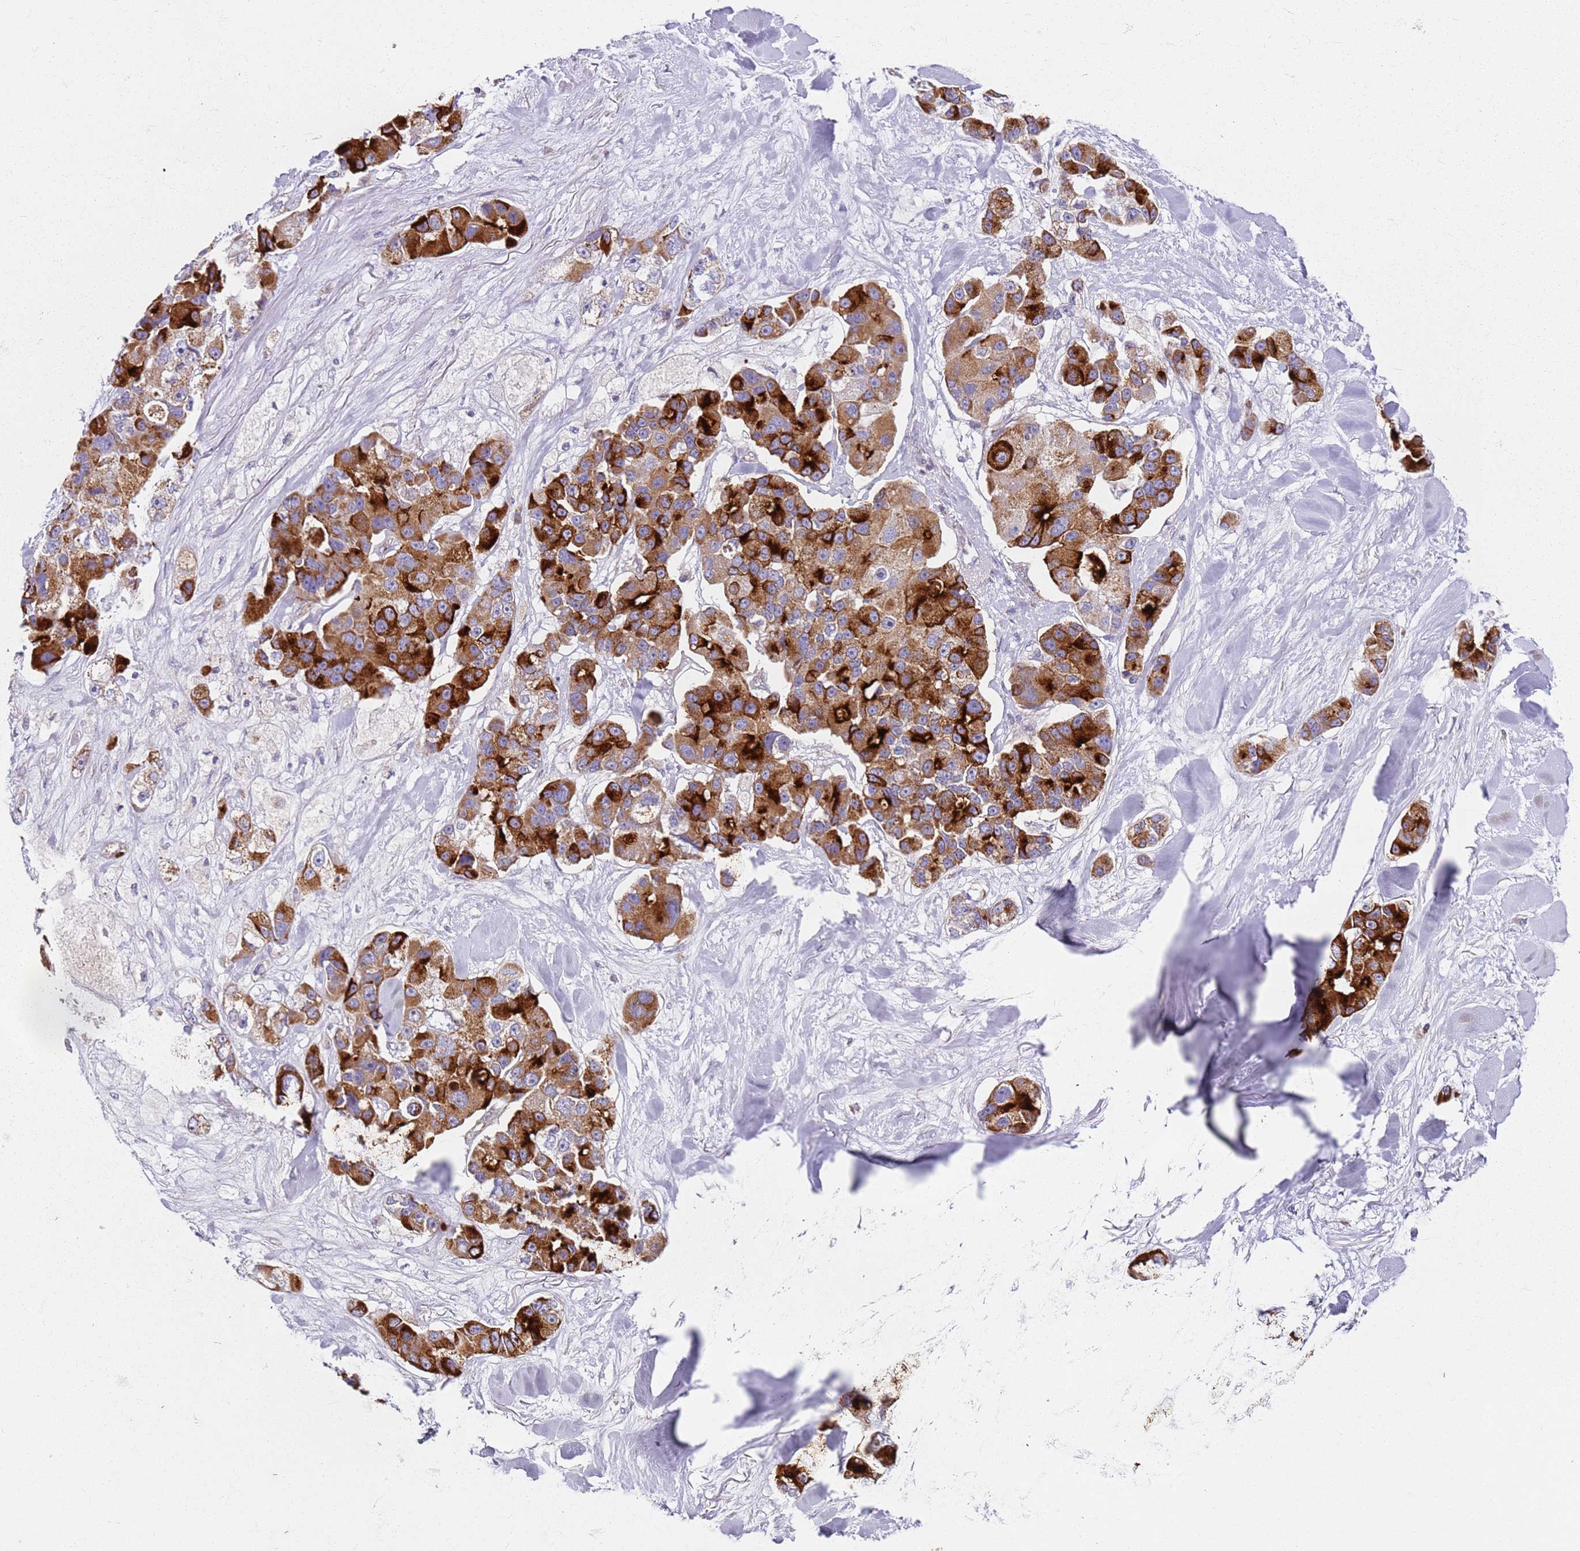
{"staining": {"intensity": "strong", "quantity": ">75%", "location": "cytoplasmic/membranous"}, "tissue": "lung cancer", "cell_type": "Tumor cells", "image_type": "cancer", "snomed": [{"axis": "morphology", "description": "Adenocarcinoma, NOS"}, {"axis": "topography", "description": "Lung"}], "caption": "A high amount of strong cytoplasmic/membranous positivity is identified in approximately >75% of tumor cells in lung cancer (adenocarcinoma) tissue.", "gene": "ALS2", "patient": {"sex": "female", "age": 54}}